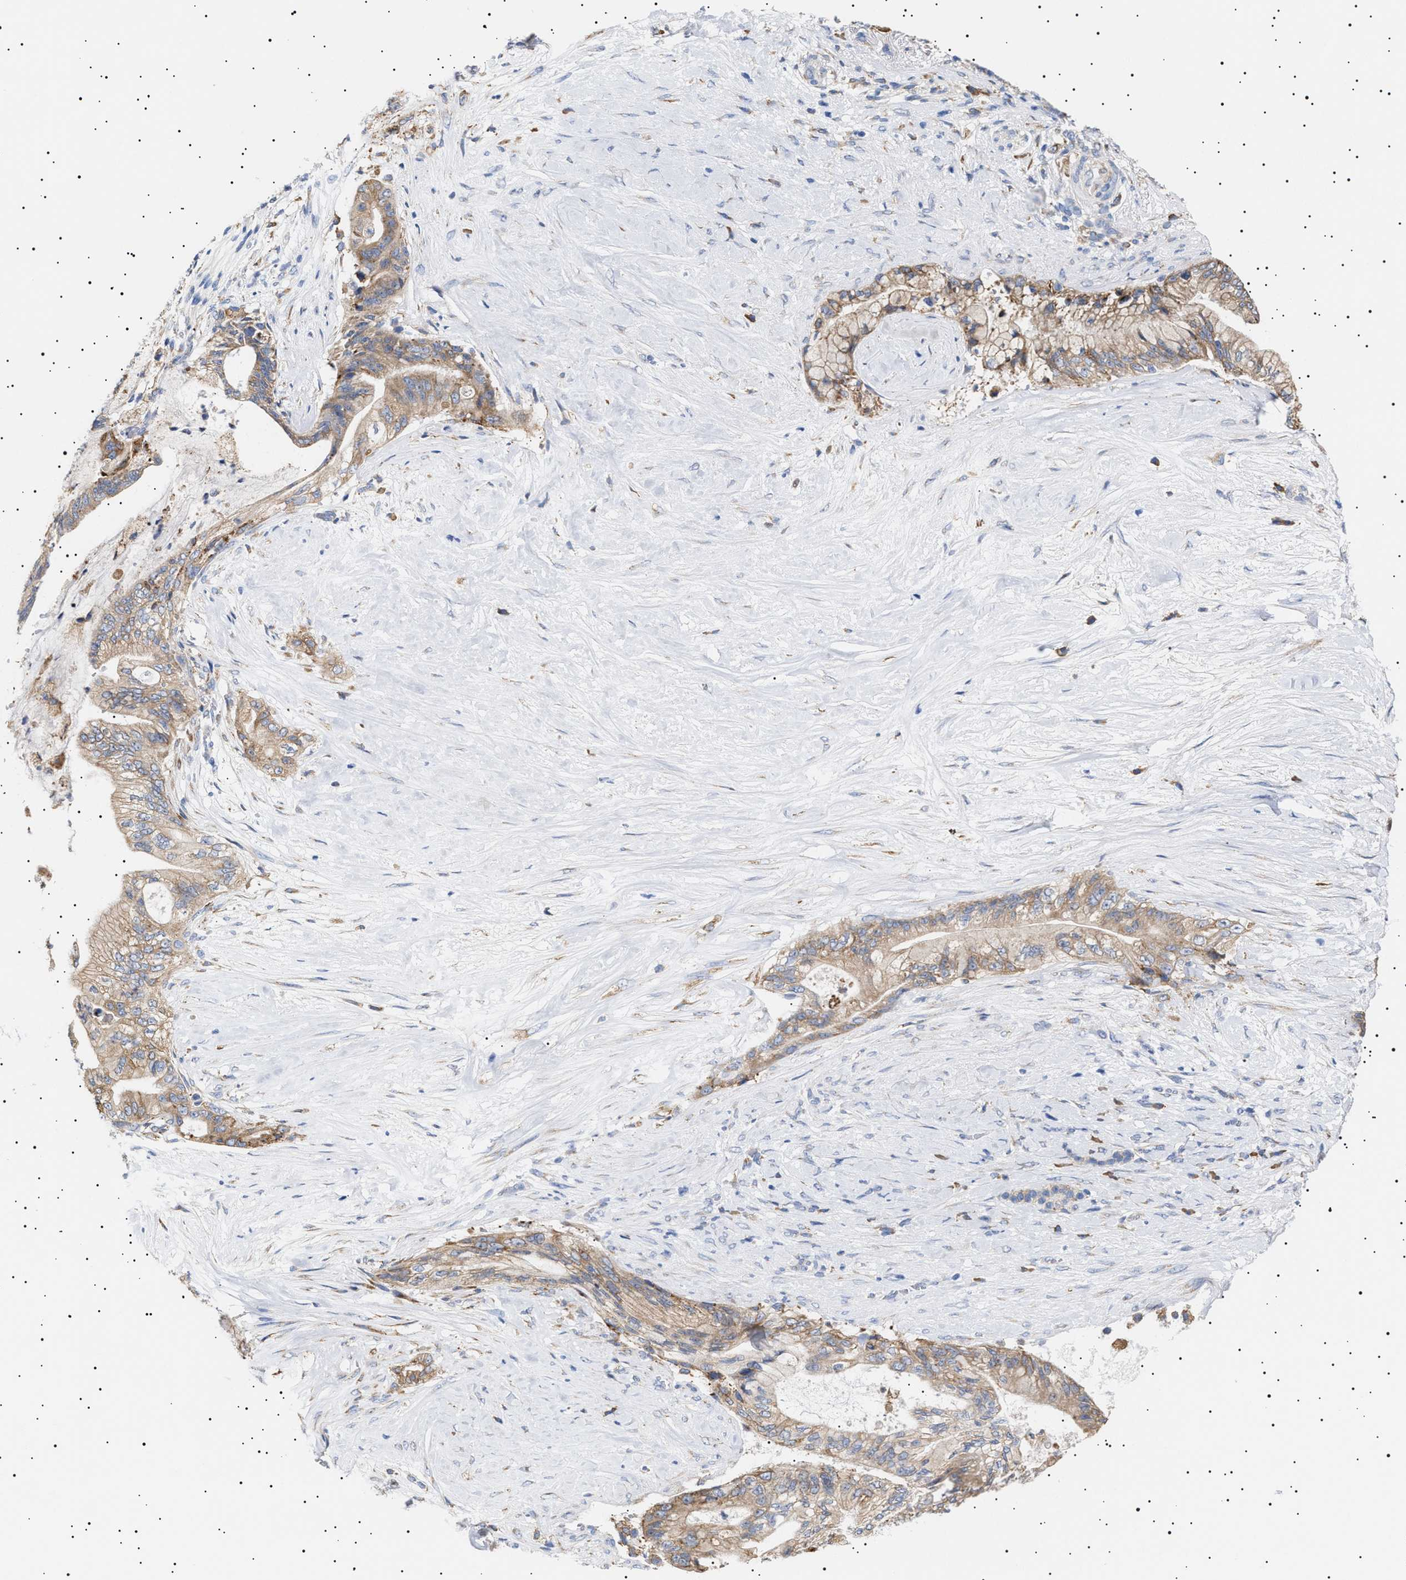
{"staining": {"intensity": "weak", "quantity": ">75%", "location": "cytoplasmic/membranous"}, "tissue": "pancreatic cancer", "cell_type": "Tumor cells", "image_type": "cancer", "snomed": [{"axis": "morphology", "description": "Adenocarcinoma, NOS"}, {"axis": "topography", "description": "Pancreas"}], "caption": "Pancreatic cancer tissue reveals weak cytoplasmic/membranous positivity in approximately >75% of tumor cells Using DAB (3,3'-diaminobenzidine) (brown) and hematoxylin (blue) stains, captured at high magnification using brightfield microscopy.", "gene": "ERCC6L2", "patient": {"sex": "male", "age": 59}}